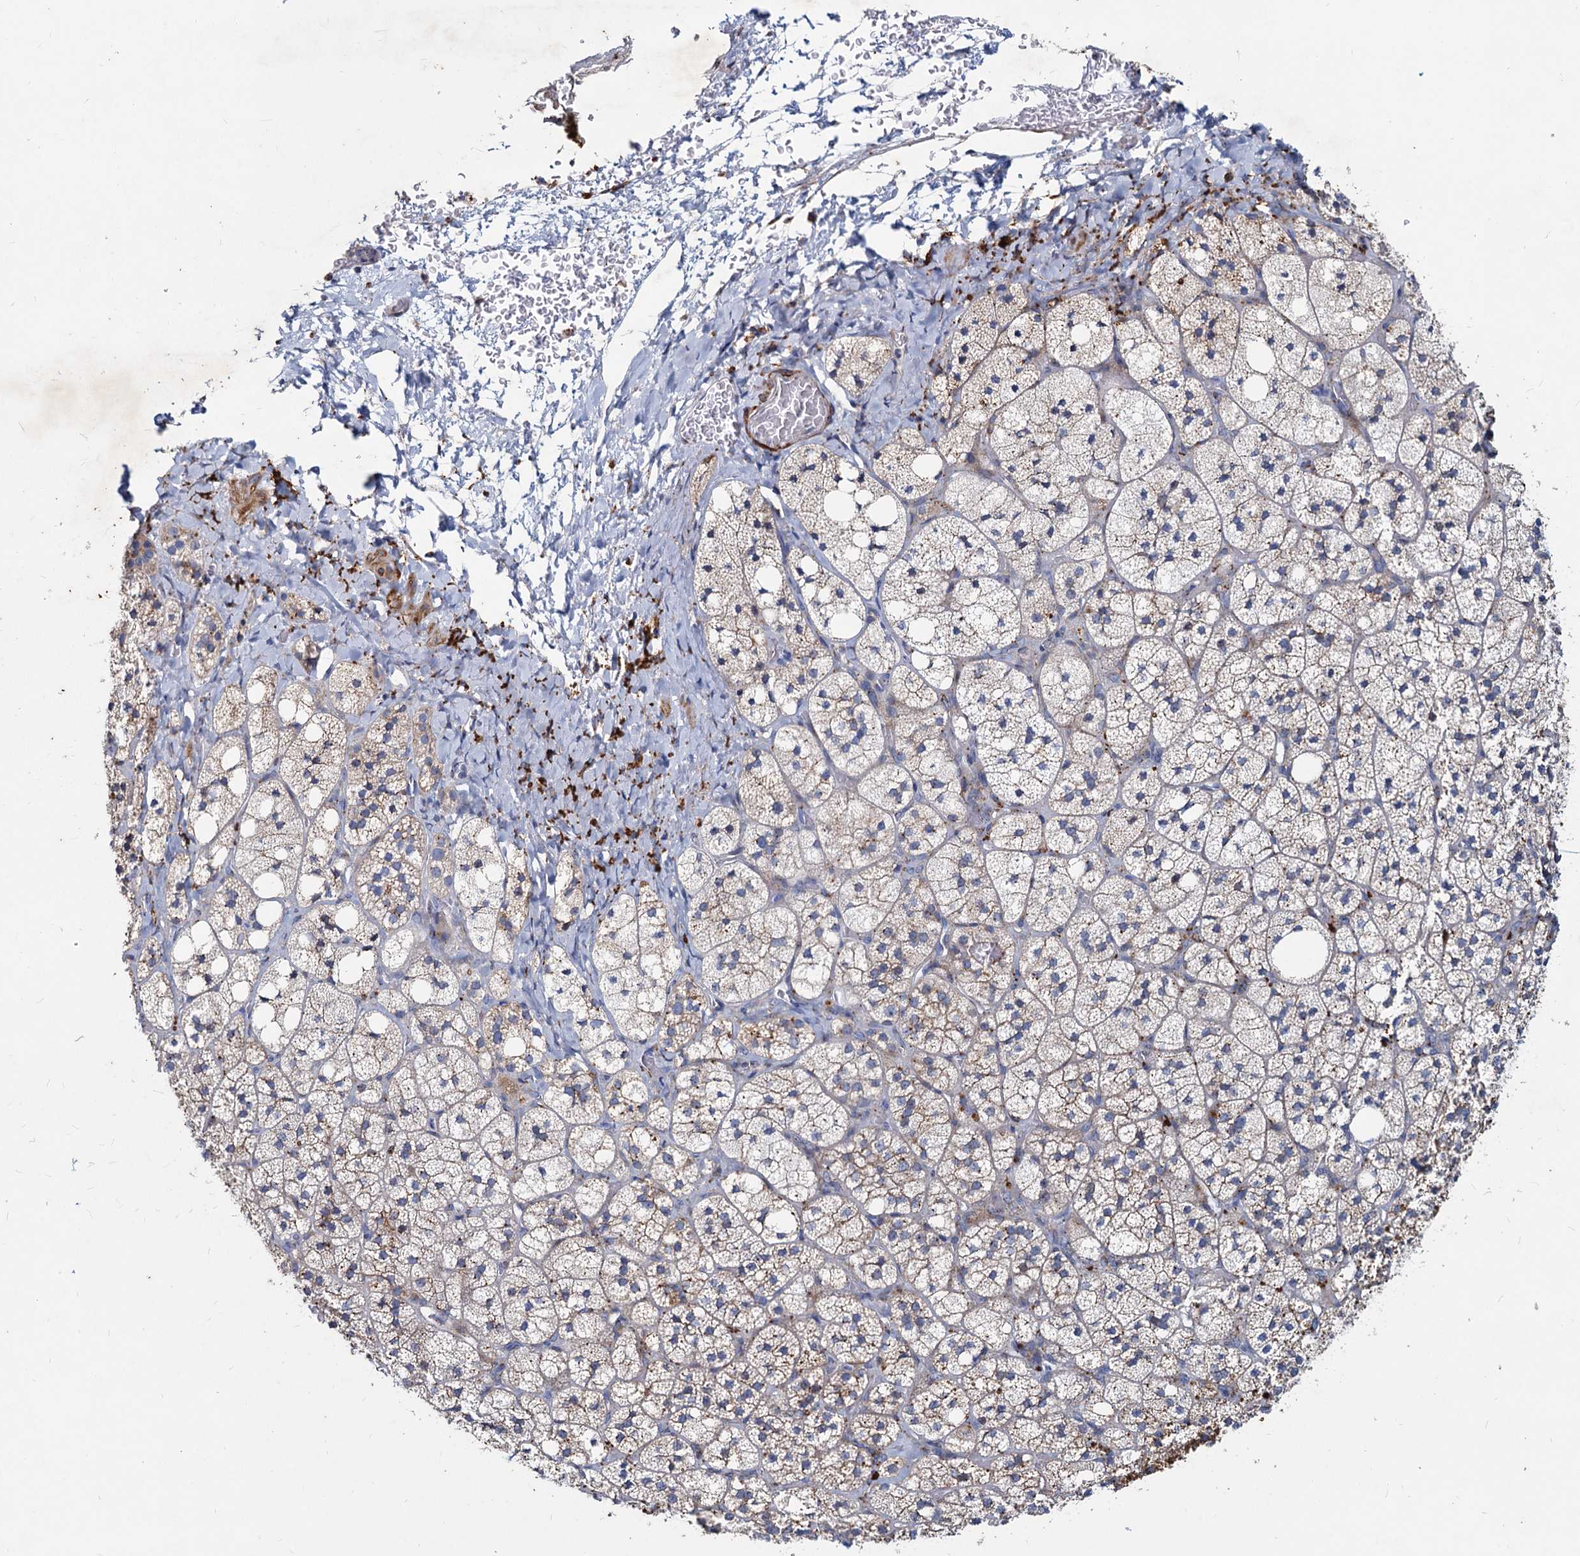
{"staining": {"intensity": "strong", "quantity": "<25%", "location": "cytoplasmic/membranous"}, "tissue": "adrenal gland", "cell_type": "Glandular cells", "image_type": "normal", "snomed": [{"axis": "morphology", "description": "Normal tissue, NOS"}, {"axis": "topography", "description": "Adrenal gland"}], "caption": "Immunohistochemistry photomicrograph of unremarkable adrenal gland: human adrenal gland stained using immunohistochemistry exhibits medium levels of strong protein expression localized specifically in the cytoplasmic/membranous of glandular cells, appearing as a cytoplasmic/membranous brown color.", "gene": "AGBL4", "patient": {"sex": "male", "age": 61}}